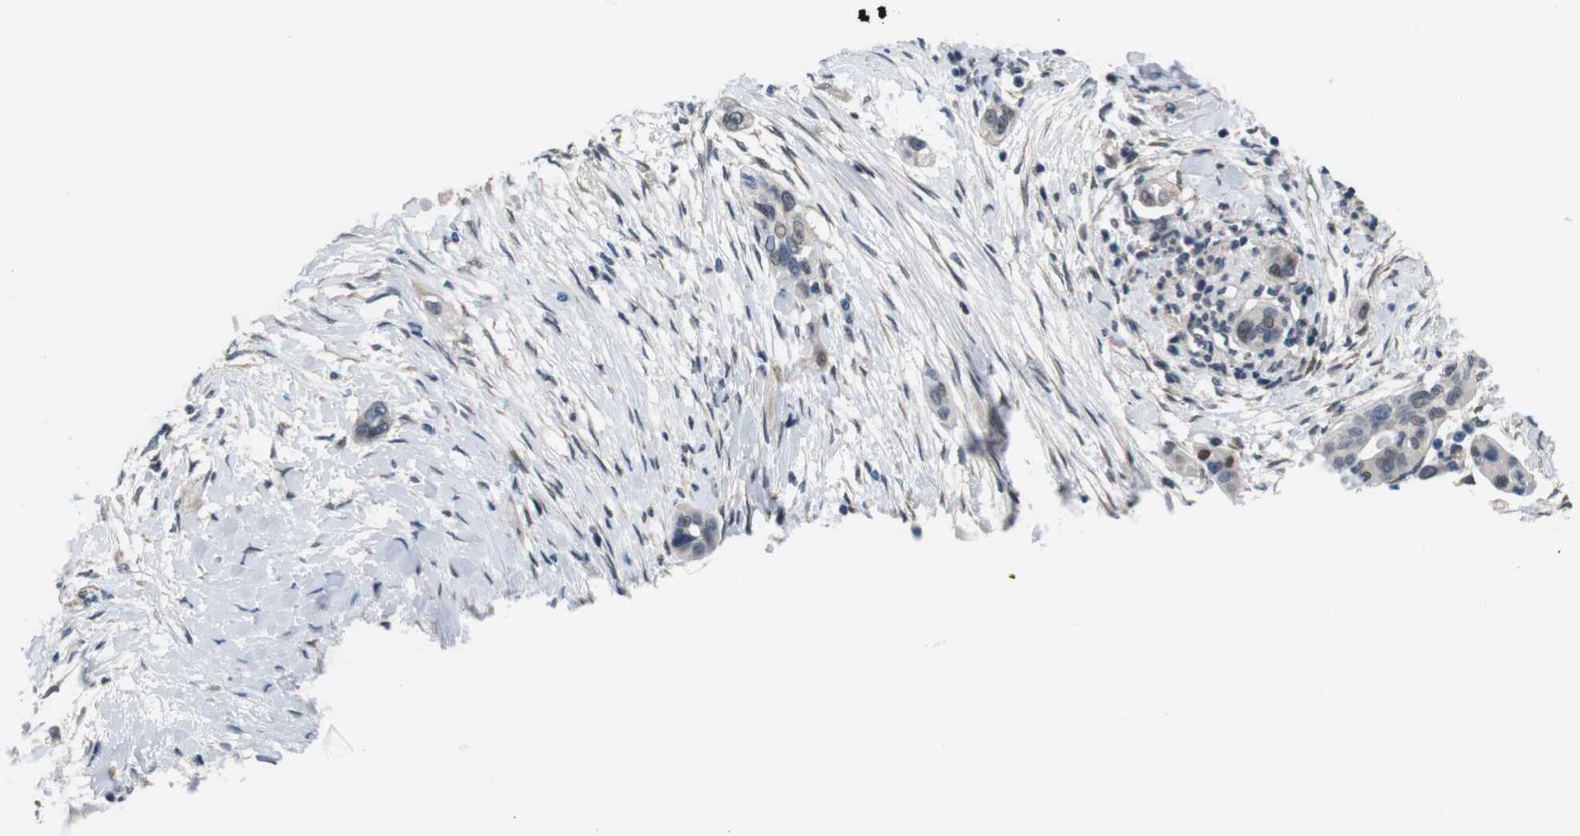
{"staining": {"intensity": "weak", "quantity": "25%-75%", "location": "nuclear"}, "tissue": "pancreatic cancer", "cell_type": "Tumor cells", "image_type": "cancer", "snomed": [{"axis": "morphology", "description": "Adenocarcinoma, NOS"}, {"axis": "topography", "description": "Pancreas"}], "caption": "Adenocarcinoma (pancreatic) was stained to show a protein in brown. There is low levels of weak nuclear expression in about 25%-75% of tumor cells. The protein is stained brown, and the nuclei are stained in blue (DAB IHC with brightfield microscopy, high magnification).", "gene": "SMCO2", "patient": {"sex": "female", "age": 60}}